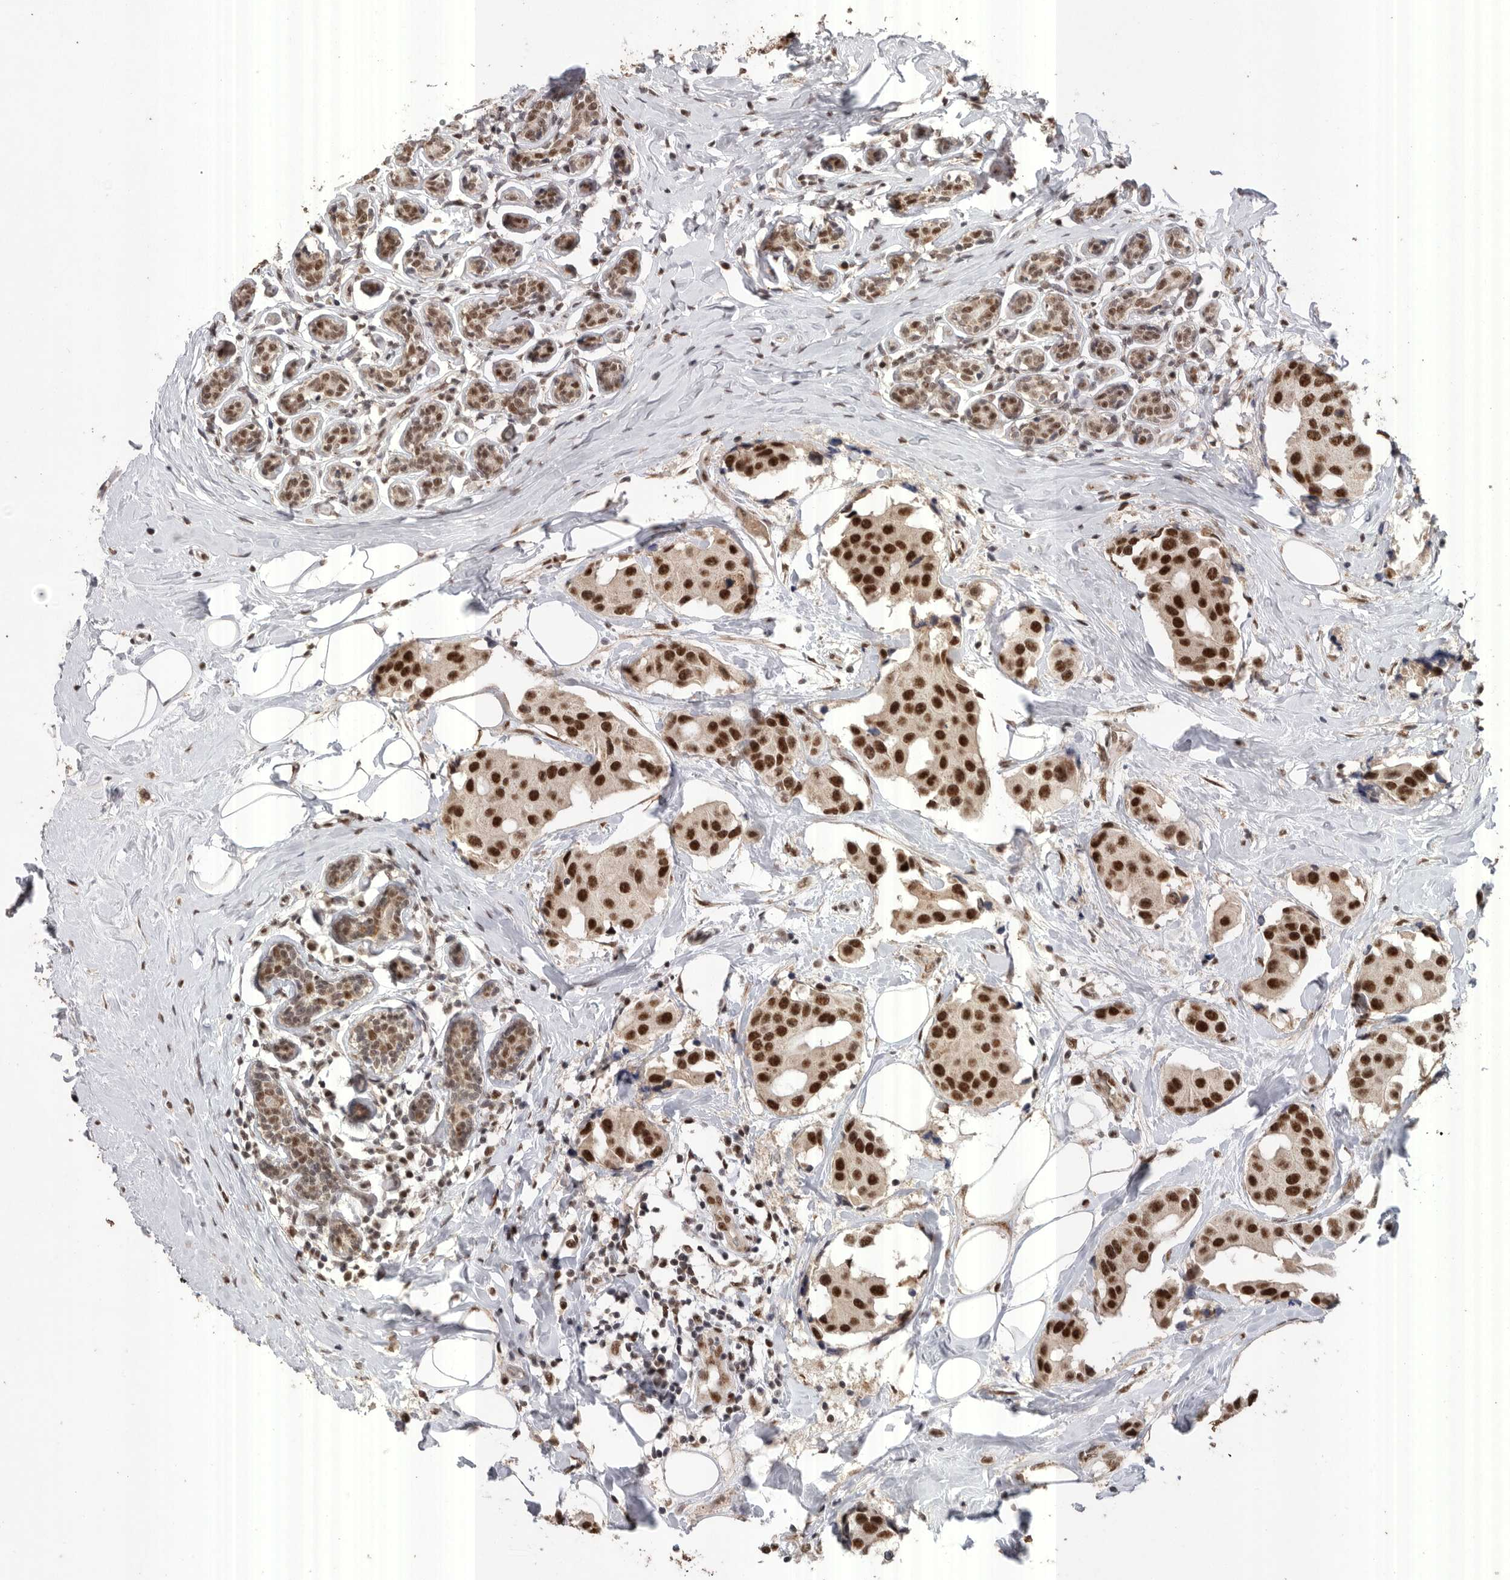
{"staining": {"intensity": "strong", "quantity": ">75%", "location": "nuclear"}, "tissue": "breast cancer", "cell_type": "Tumor cells", "image_type": "cancer", "snomed": [{"axis": "morphology", "description": "Normal tissue, NOS"}, {"axis": "morphology", "description": "Duct carcinoma"}, {"axis": "topography", "description": "Breast"}], "caption": "Breast cancer stained for a protein (brown) exhibits strong nuclear positive expression in approximately >75% of tumor cells.", "gene": "PPP1R10", "patient": {"sex": "female", "age": 39}}